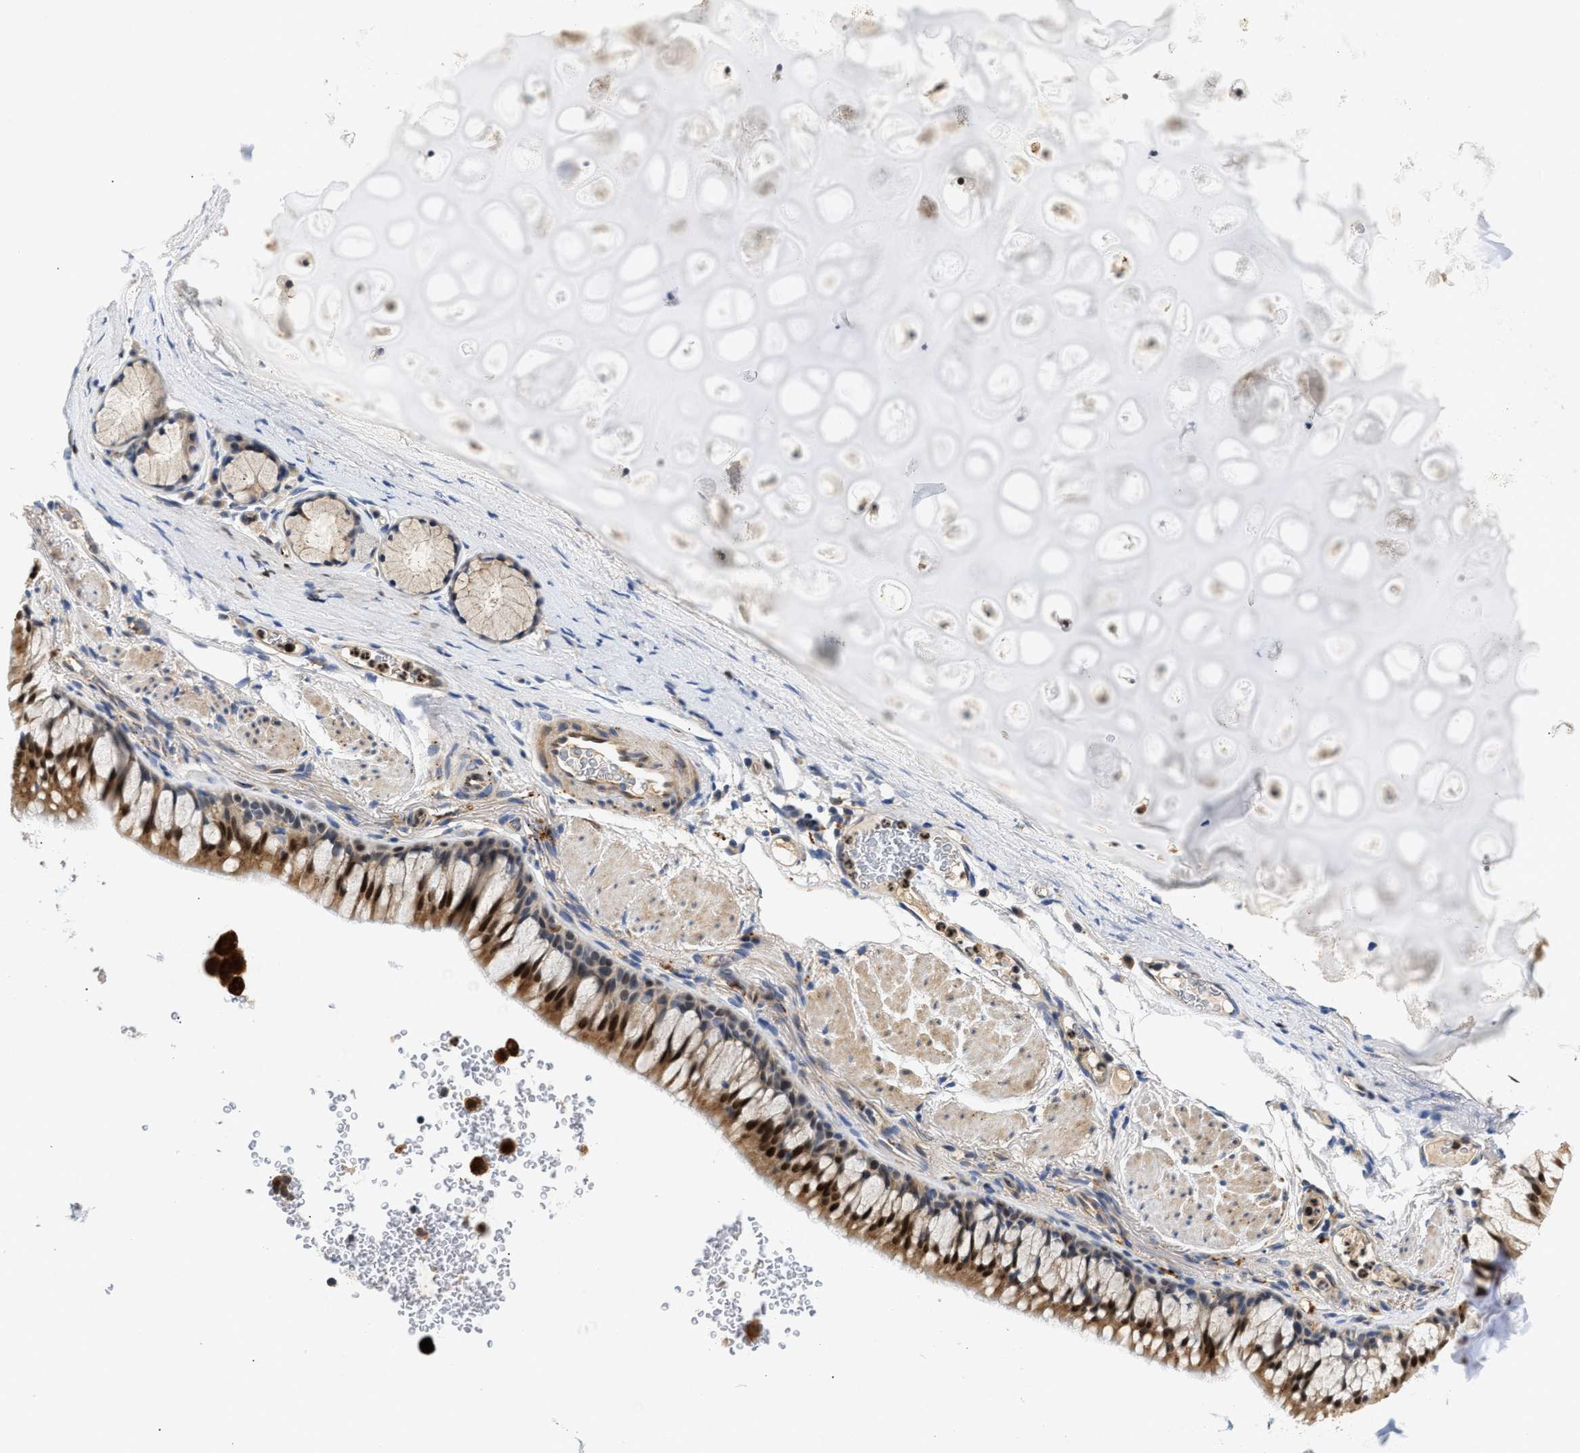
{"staining": {"intensity": "strong", "quantity": "25%-75%", "location": "cytoplasmic/membranous,nuclear"}, "tissue": "bronchus", "cell_type": "Respiratory epithelial cells", "image_type": "normal", "snomed": [{"axis": "morphology", "description": "Normal tissue, NOS"}, {"axis": "topography", "description": "Cartilage tissue"}, {"axis": "topography", "description": "Bronchus"}], "caption": "Immunohistochemical staining of benign human bronchus displays 25%-75% levels of strong cytoplasmic/membranous,nuclear protein positivity in about 25%-75% of respiratory epithelial cells. (DAB IHC with brightfield microscopy, high magnification).", "gene": "PPM1L", "patient": {"sex": "female", "age": 53}}